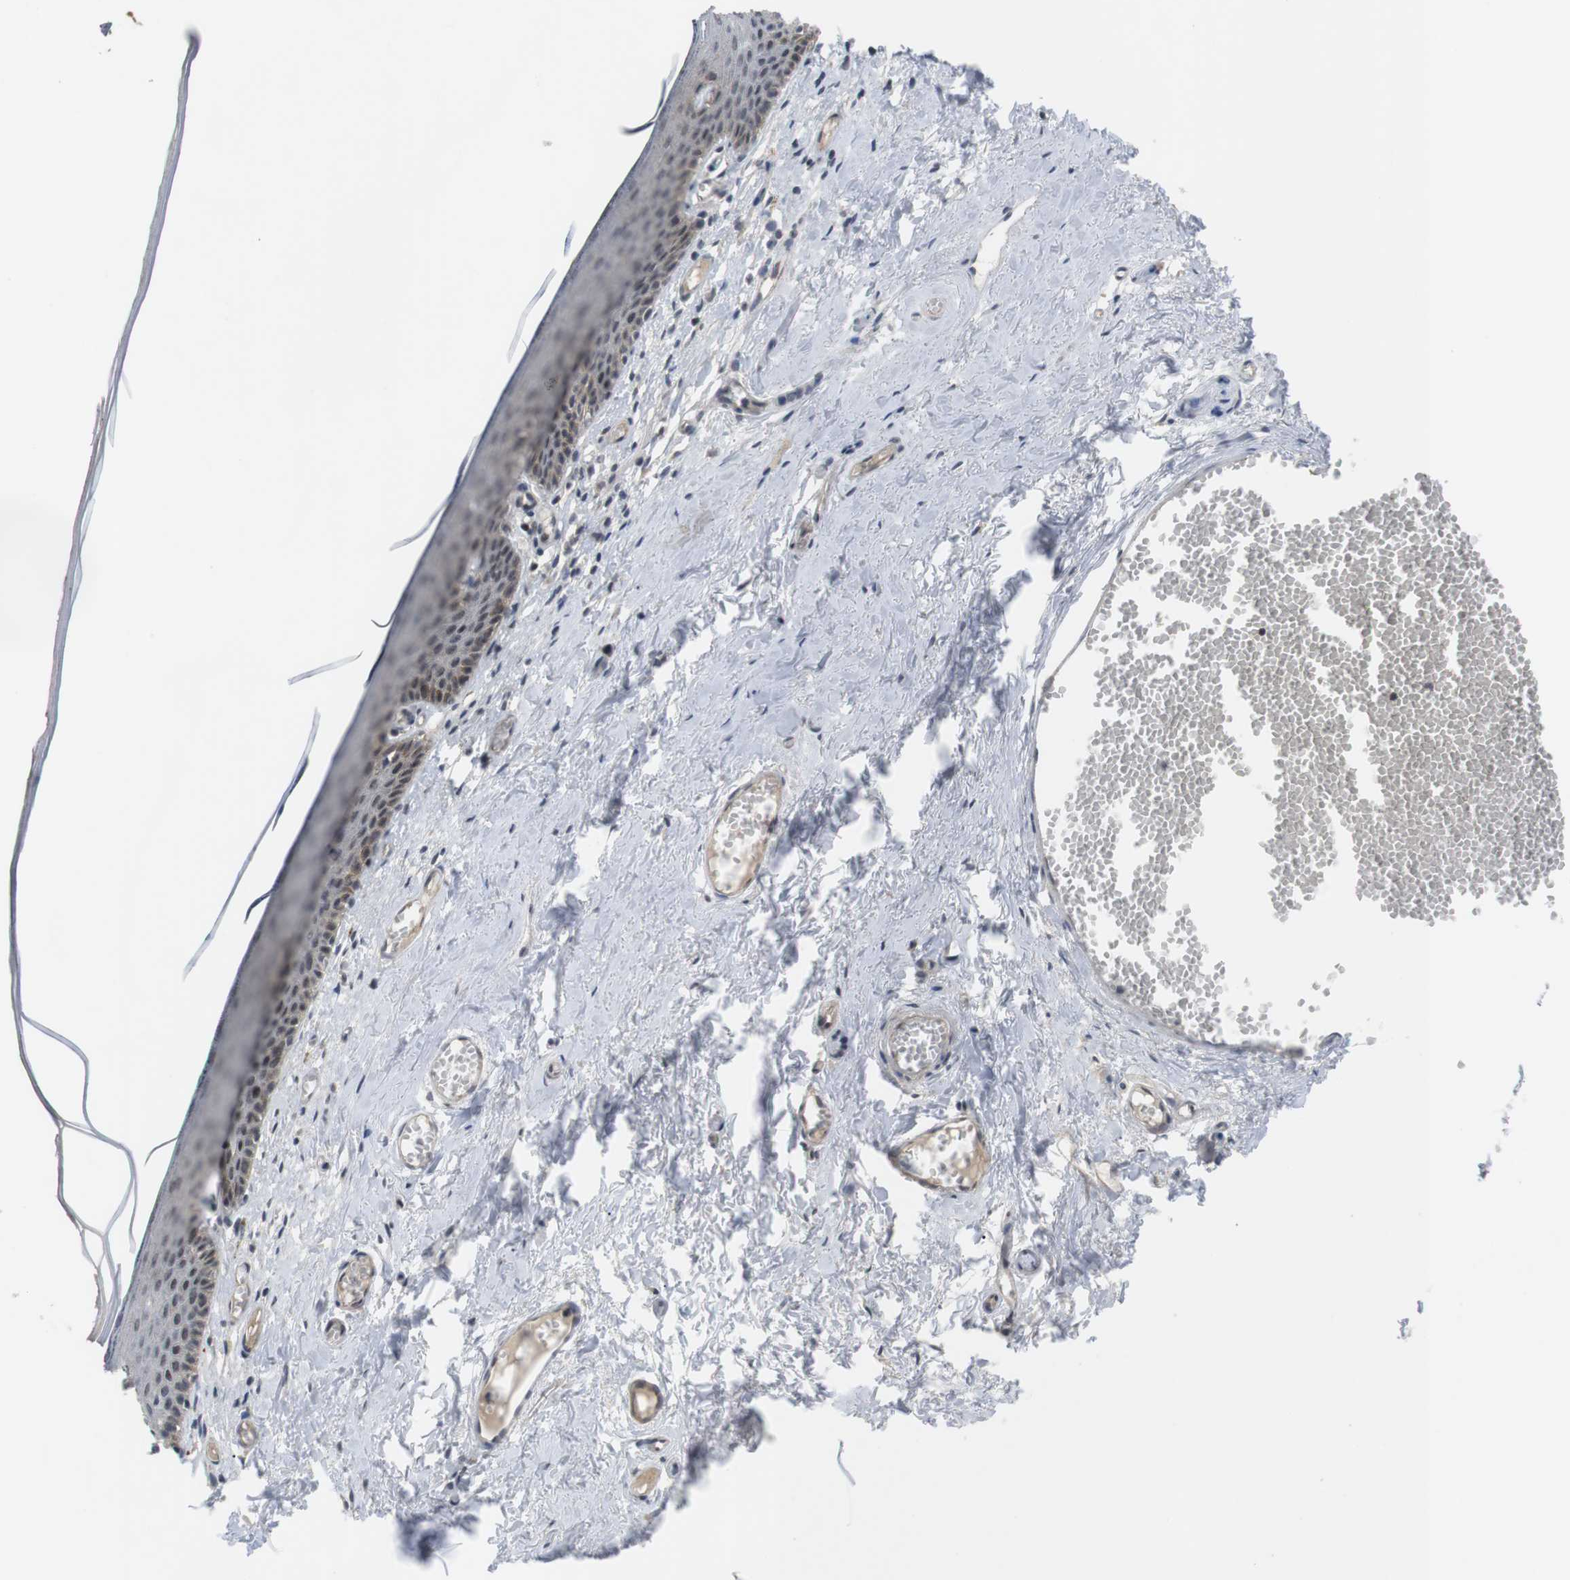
{"staining": {"intensity": "moderate", "quantity": "<25%", "location": "cytoplasmic/membranous,nuclear"}, "tissue": "skin", "cell_type": "Epidermal cells", "image_type": "normal", "snomed": [{"axis": "morphology", "description": "Normal tissue, NOS"}, {"axis": "topography", "description": "Adipose tissue"}, {"axis": "topography", "description": "Vascular tissue"}, {"axis": "topography", "description": "Anal"}, {"axis": "topography", "description": "Peripheral nerve tissue"}], "caption": "Human skin stained with a brown dye demonstrates moderate cytoplasmic/membranous,nuclear positive staining in about <25% of epidermal cells.", "gene": "NECTIN1", "patient": {"sex": "female", "age": 54}}